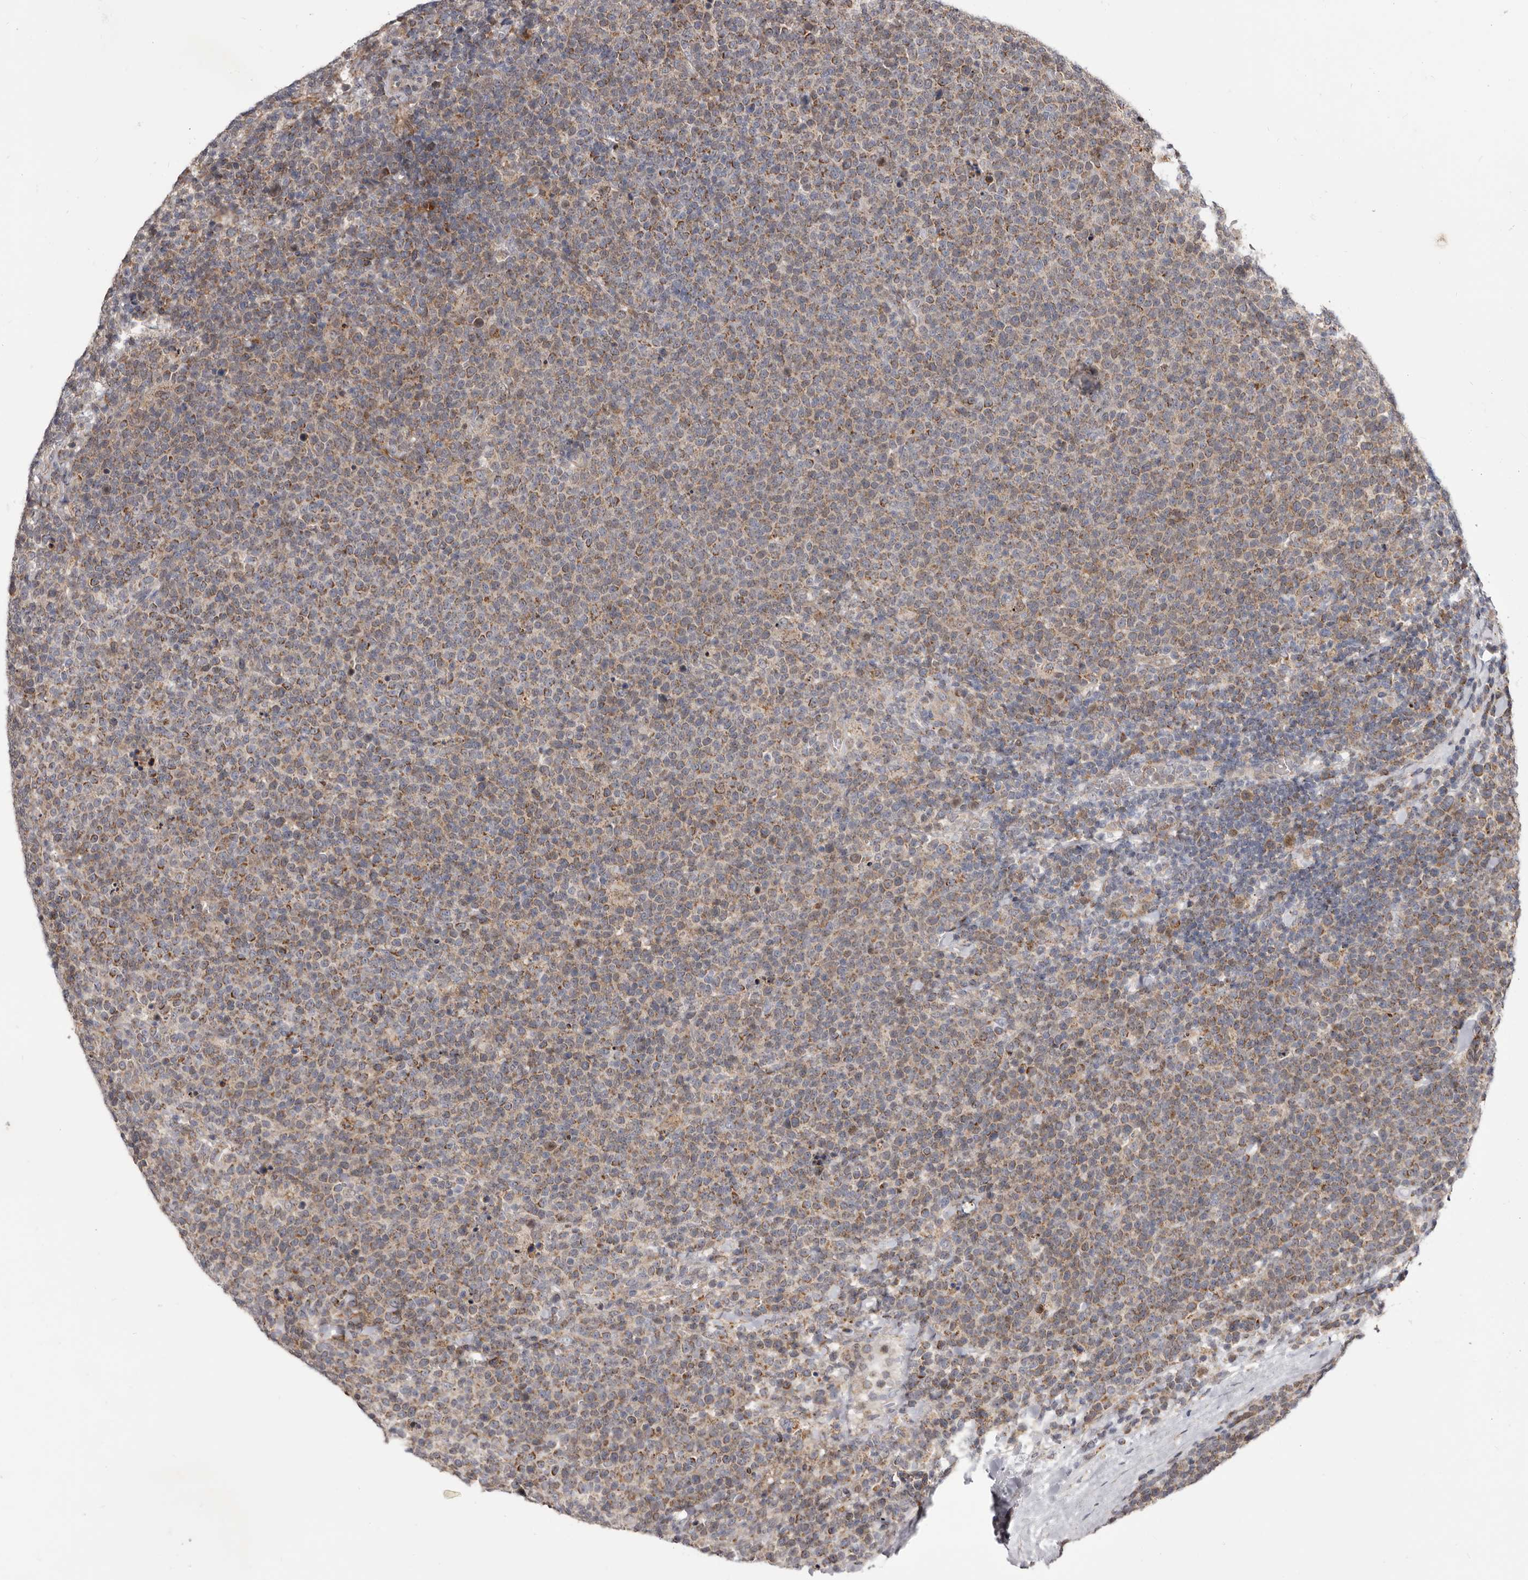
{"staining": {"intensity": "weak", "quantity": ">75%", "location": "cytoplasmic/membranous"}, "tissue": "lymphoma", "cell_type": "Tumor cells", "image_type": "cancer", "snomed": [{"axis": "morphology", "description": "Malignant lymphoma, non-Hodgkin's type, High grade"}, {"axis": "topography", "description": "Lymph node"}], "caption": "Tumor cells reveal low levels of weak cytoplasmic/membranous expression in about >75% of cells in lymphoma. (DAB = brown stain, brightfield microscopy at high magnification).", "gene": "SMC4", "patient": {"sex": "male", "age": 61}}